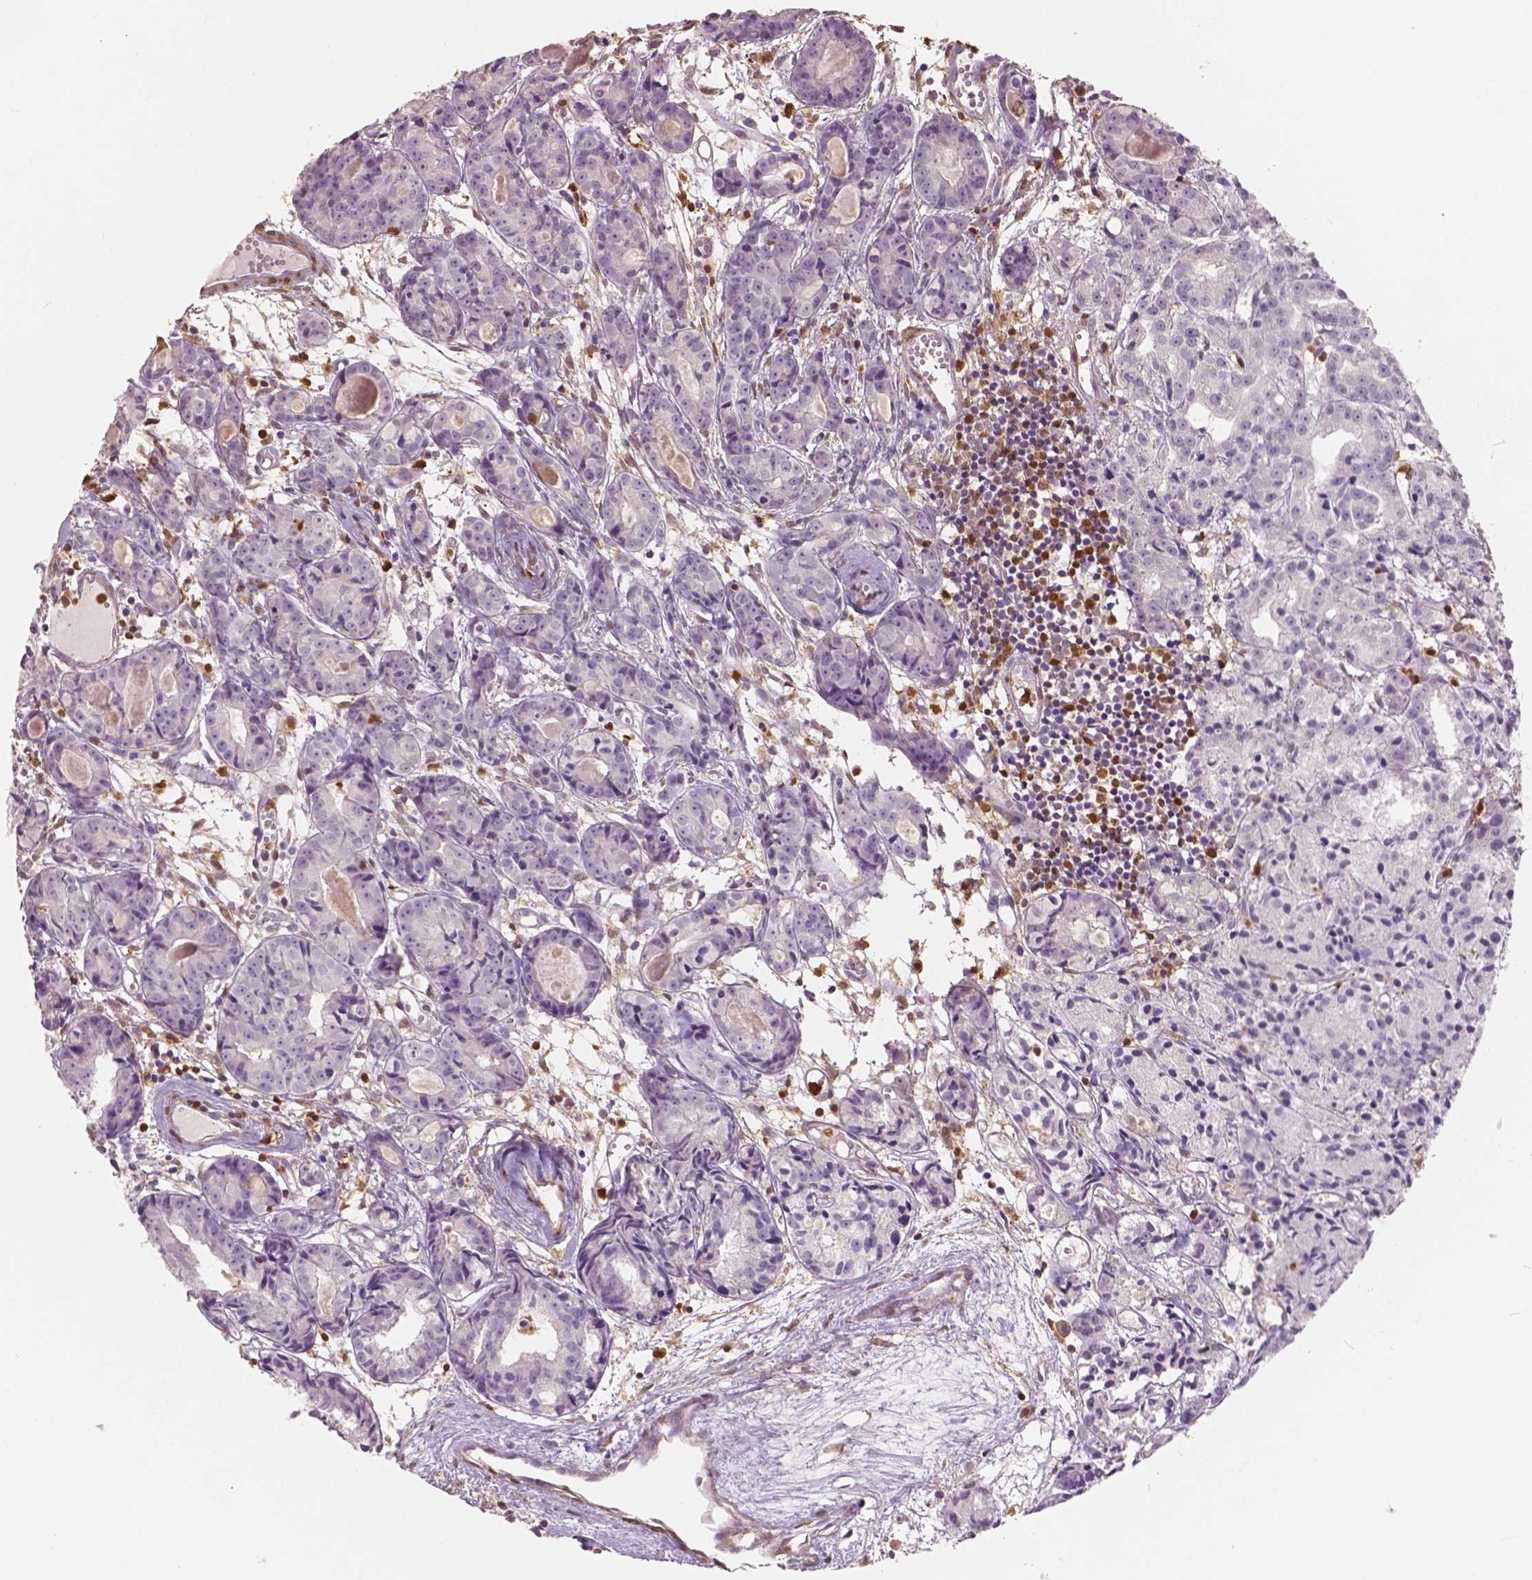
{"staining": {"intensity": "negative", "quantity": "none", "location": "none"}, "tissue": "prostate cancer", "cell_type": "Tumor cells", "image_type": "cancer", "snomed": [{"axis": "morphology", "description": "Adenocarcinoma, Medium grade"}, {"axis": "topography", "description": "Prostate"}], "caption": "Medium-grade adenocarcinoma (prostate) was stained to show a protein in brown. There is no significant expression in tumor cells.", "gene": "S100A4", "patient": {"sex": "male", "age": 74}}